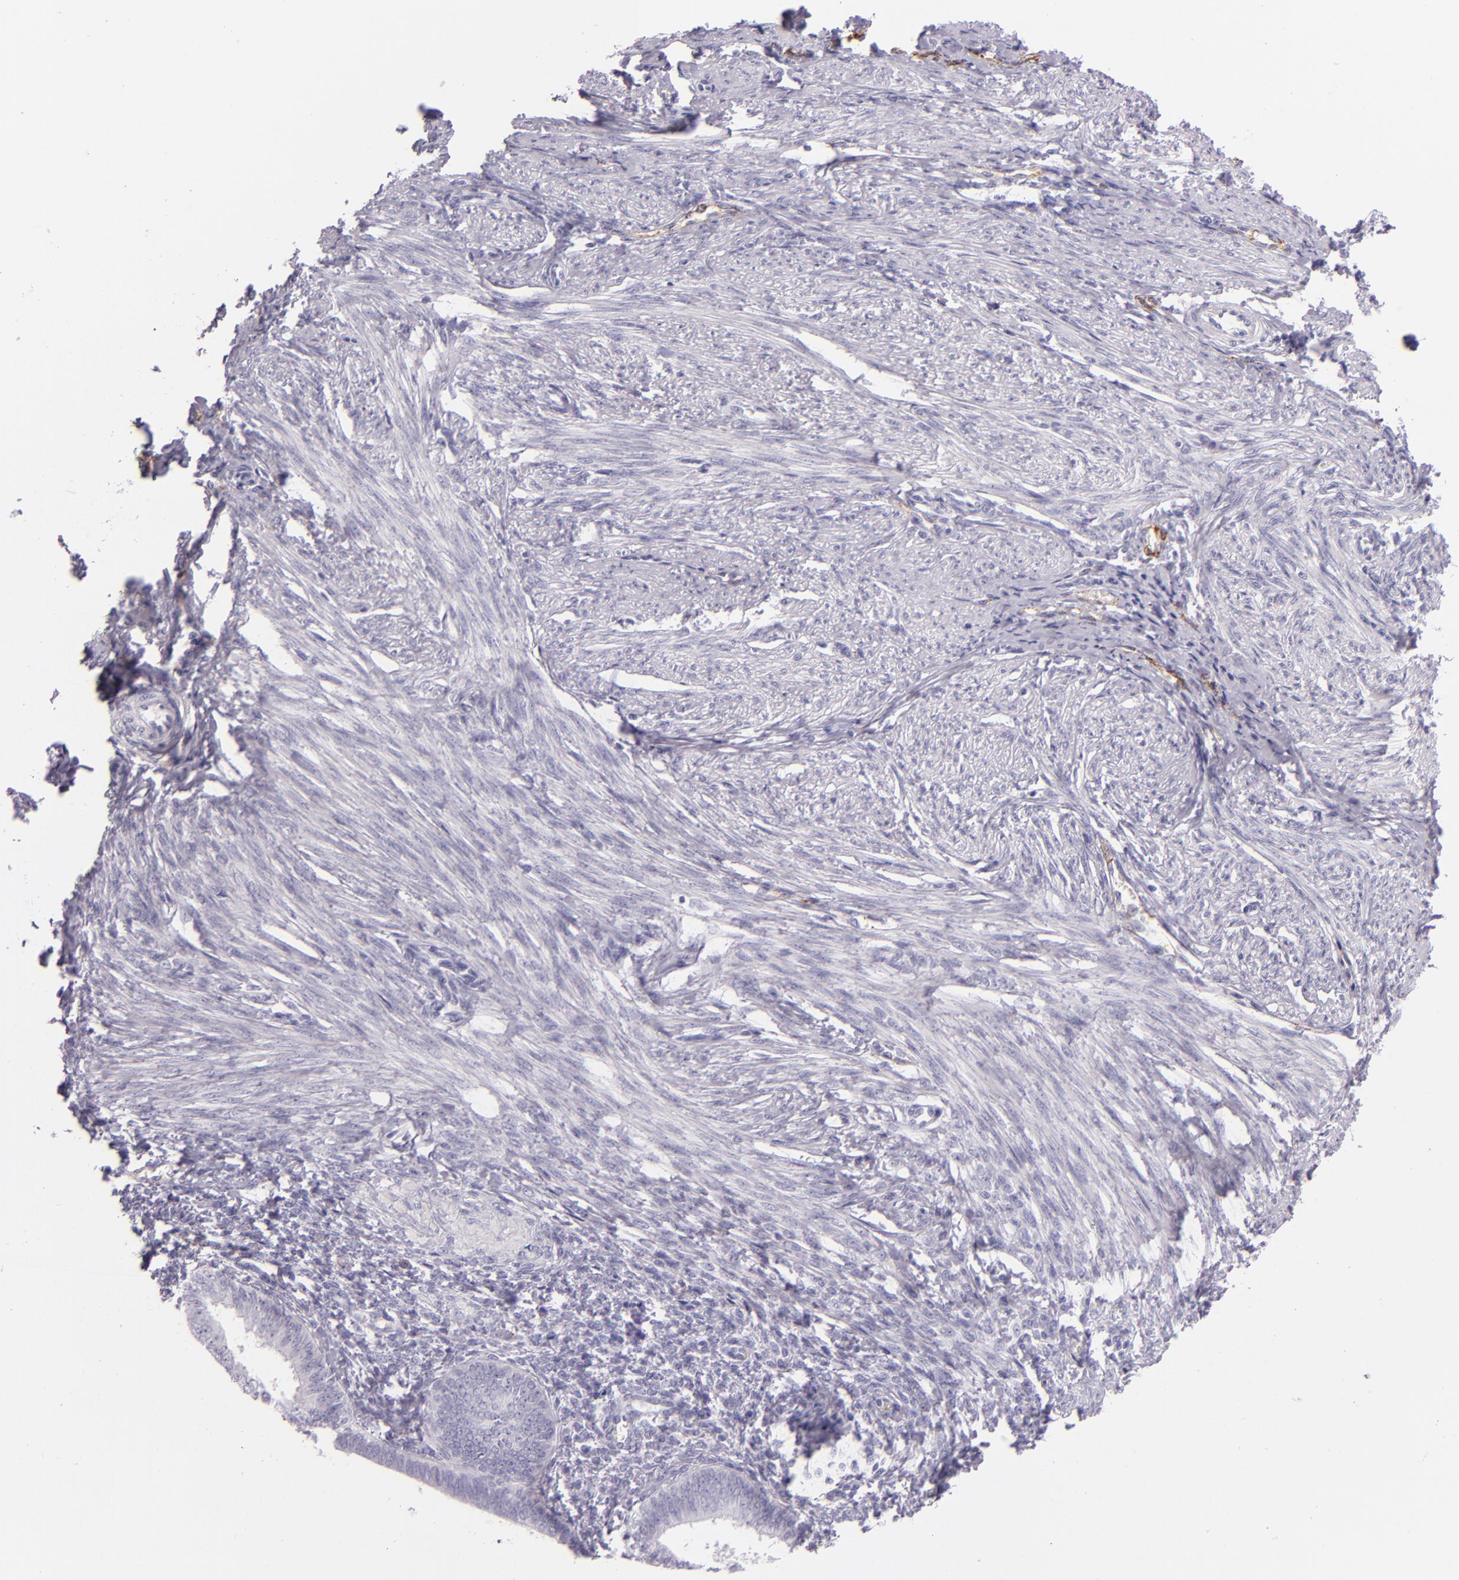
{"staining": {"intensity": "negative", "quantity": "none", "location": "none"}, "tissue": "endometrial cancer", "cell_type": "Tumor cells", "image_type": "cancer", "snomed": [{"axis": "morphology", "description": "Adenocarcinoma, NOS"}, {"axis": "topography", "description": "Endometrium"}], "caption": "Micrograph shows no protein staining in tumor cells of endometrial cancer (adenocarcinoma) tissue. (DAB (3,3'-diaminobenzidine) immunohistochemistry (IHC) with hematoxylin counter stain).", "gene": "SELP", "patient": {"sex": "female", "age": 63}}